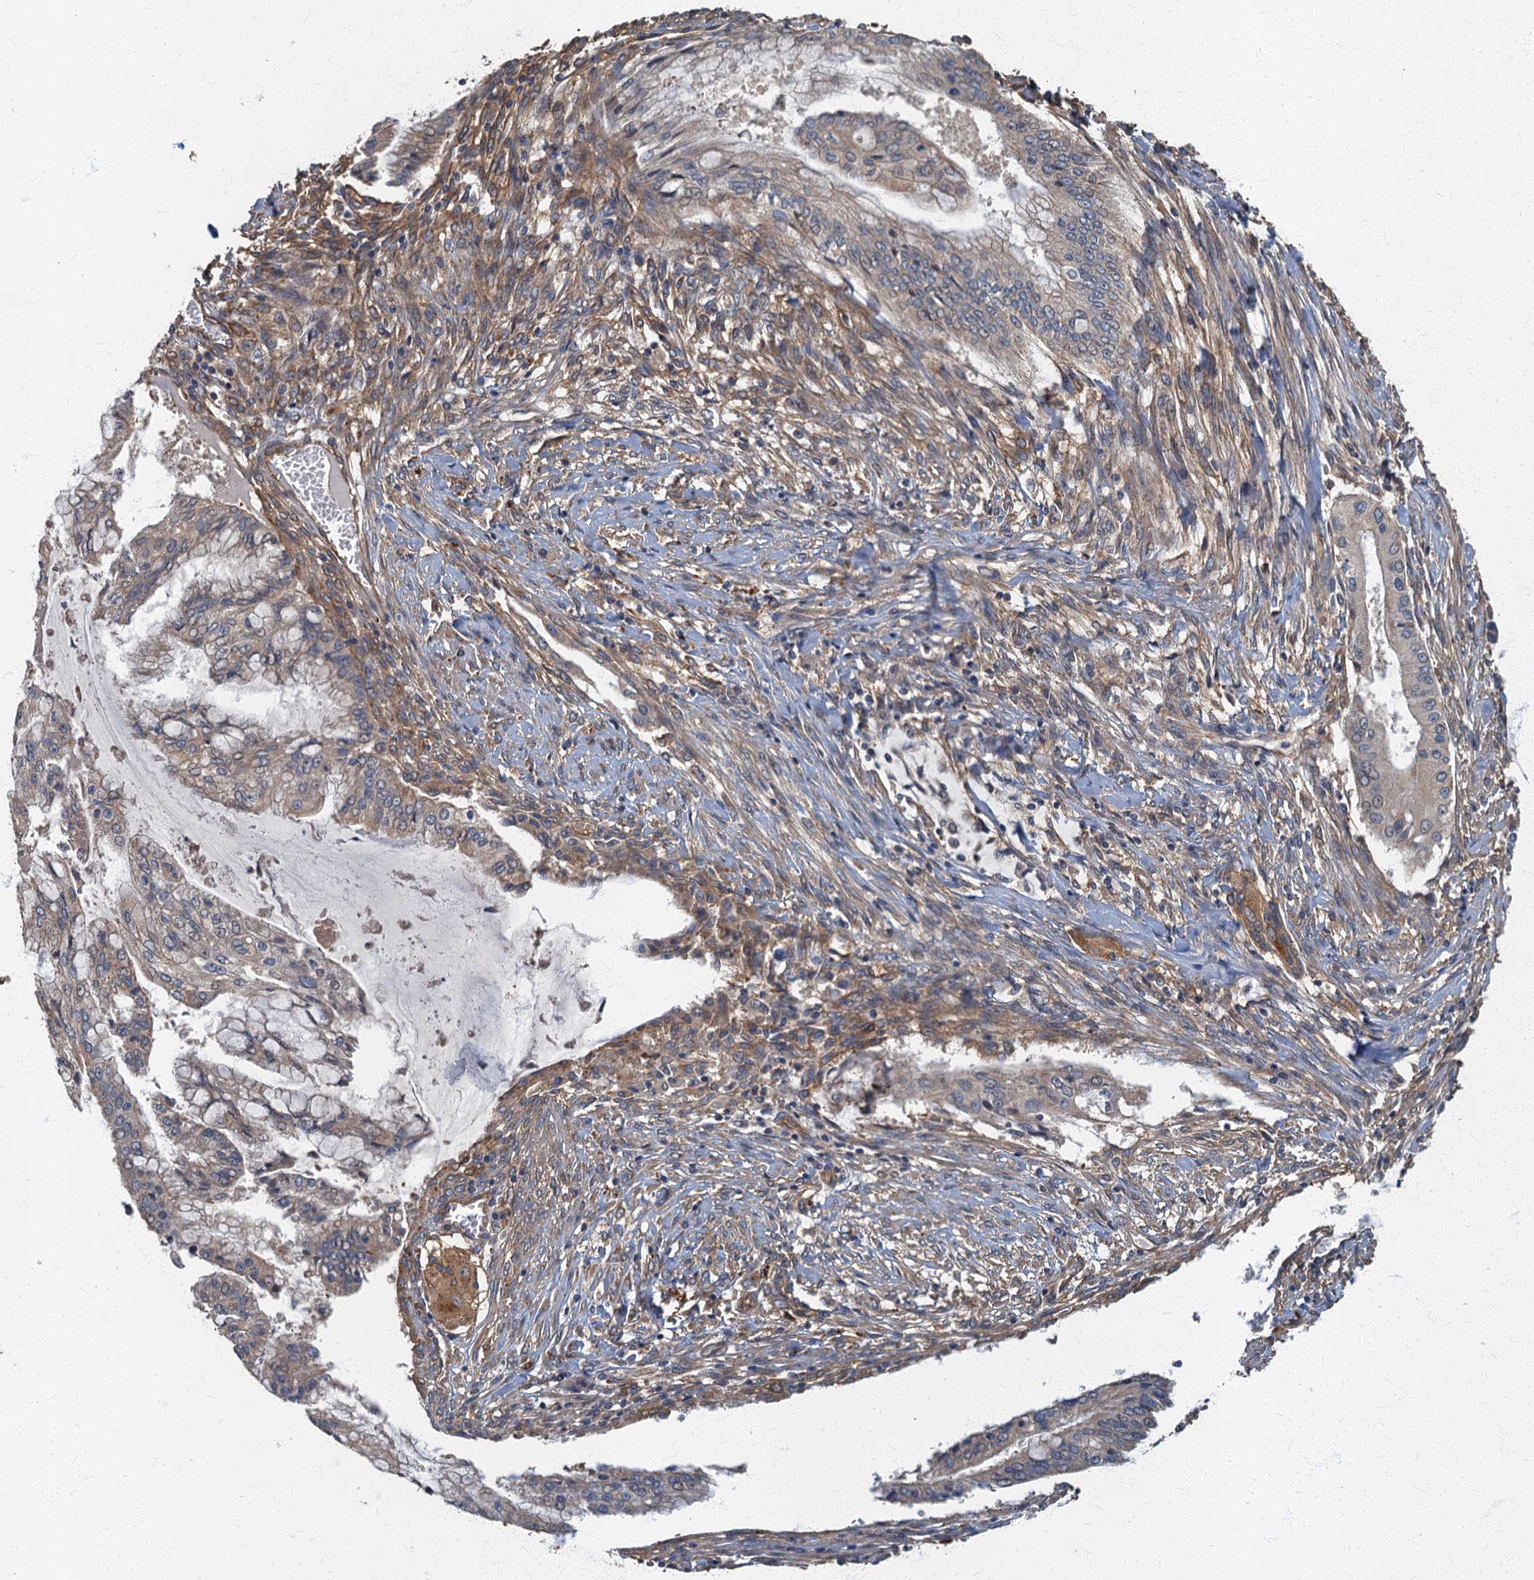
{"staining": {"intensity": "weak", "quantity": ">75%", "location": "cytoplasmic/membranous"}, "tissue": "pancreatic cancer", "cell_type": "Tumor cells", "image_type": "cancer", "snomed": [{"axis": "morphology", "description": "Adenocarcinoma, NOS"}, {"axis": "topography", "description": "Pancreas"}], "caption": "Brown immunohistochemical staining in human pancreatic cancer (adenocarcinoma) demonstrates weak cytoplasmic/membranous staining in about >75% of tumor cells. (Brightfield microscopy of DAB IHC at high magnification).", "gene": "ARL11", "patient": {"sex": "male", "age": 46}}